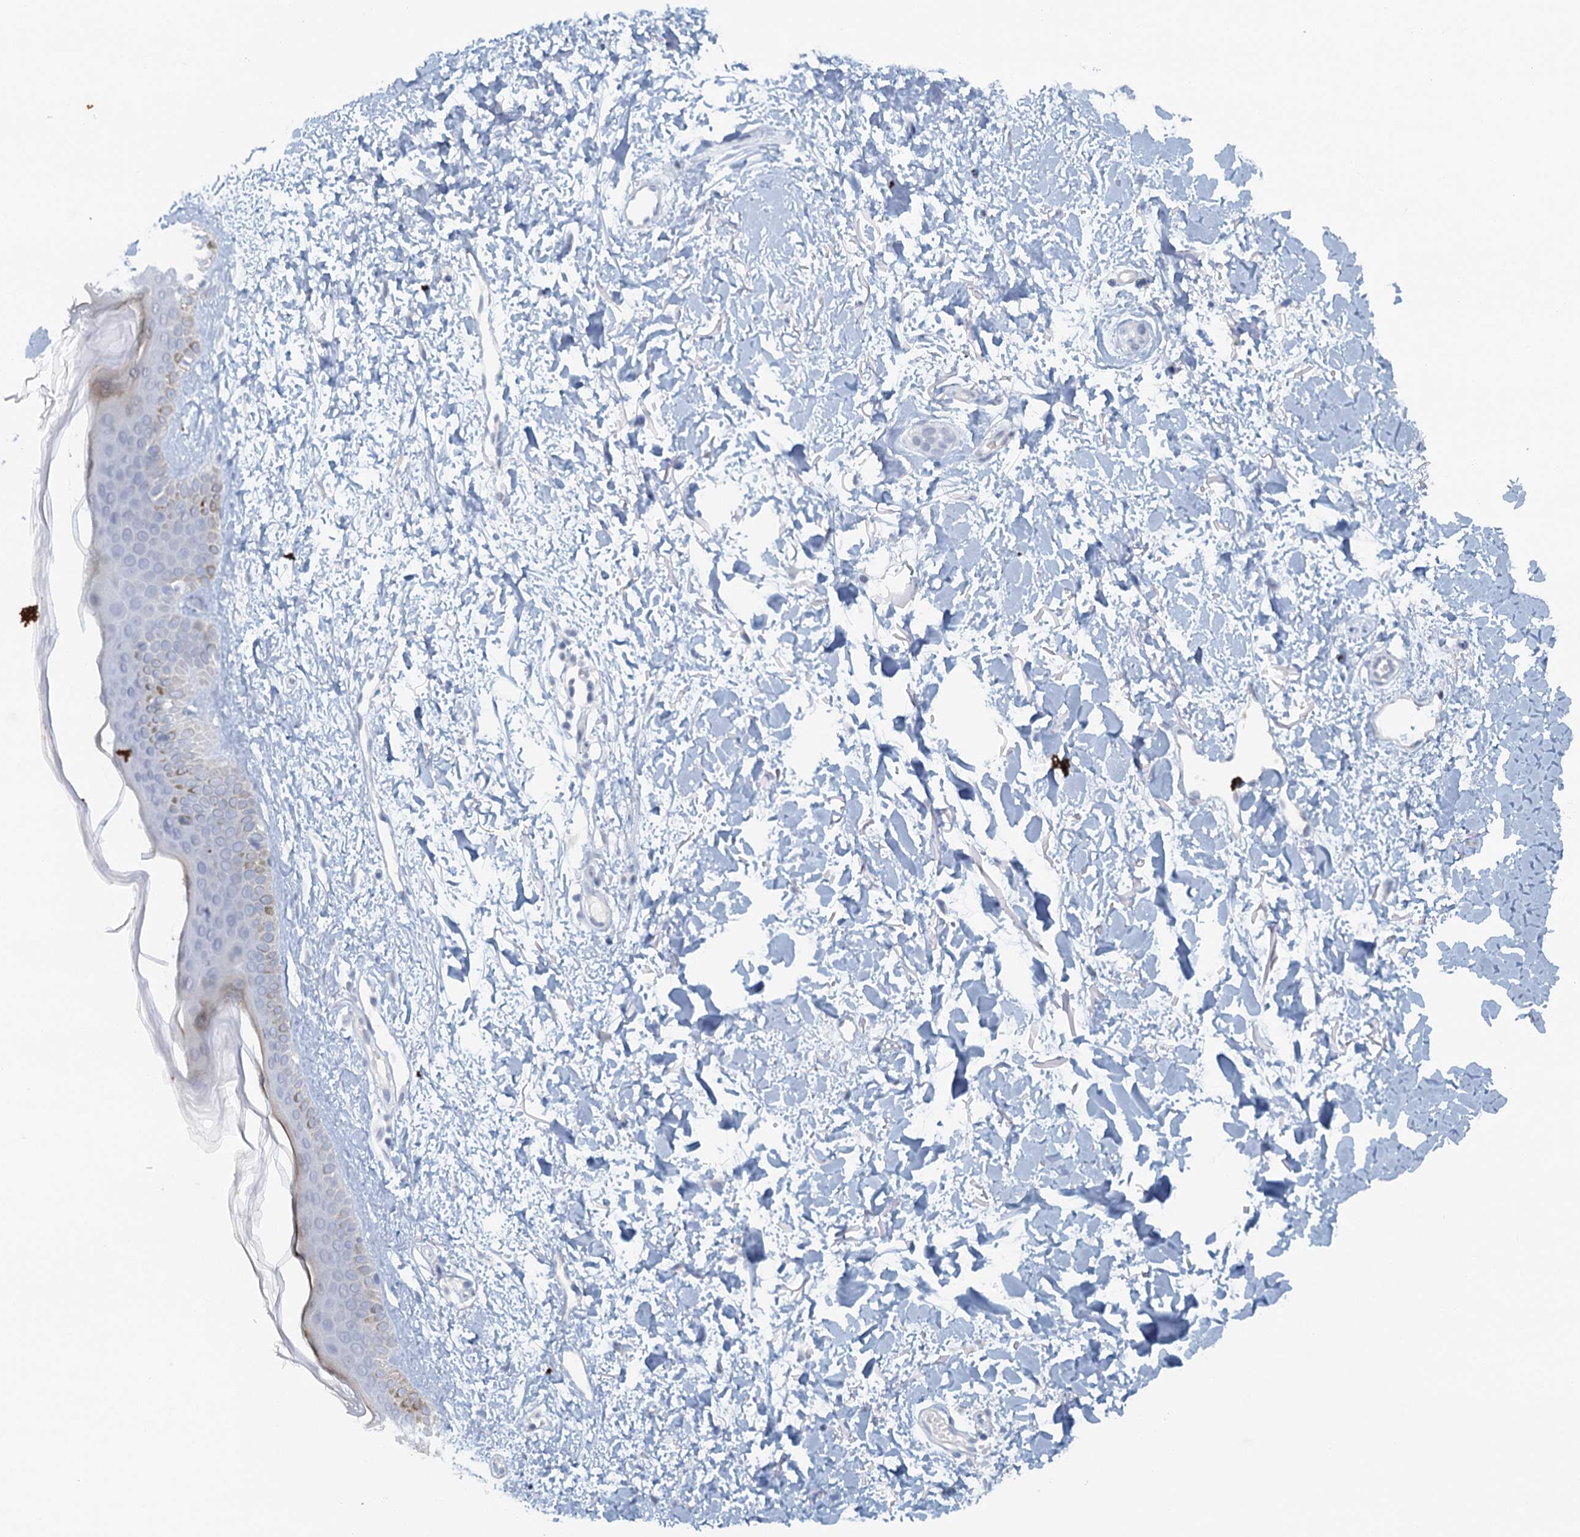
{"staining": {"intensity": "negative", "quantity": "none", "location": "none"}, "tissue": "skin", "cell_type": "Fibroblasts", "image_type": "normal", "snomed": [{"axis": "morphology", "description": "Normal tissue, NOS"}, {"axis": "topography", "description": "Skin"}], "caption": "Immunohistochemical staining of benign human skin displays no significant expression in fibroblasts.", "gene": "TAS2R42", "patient": {"sex": "female", "age": 58}}